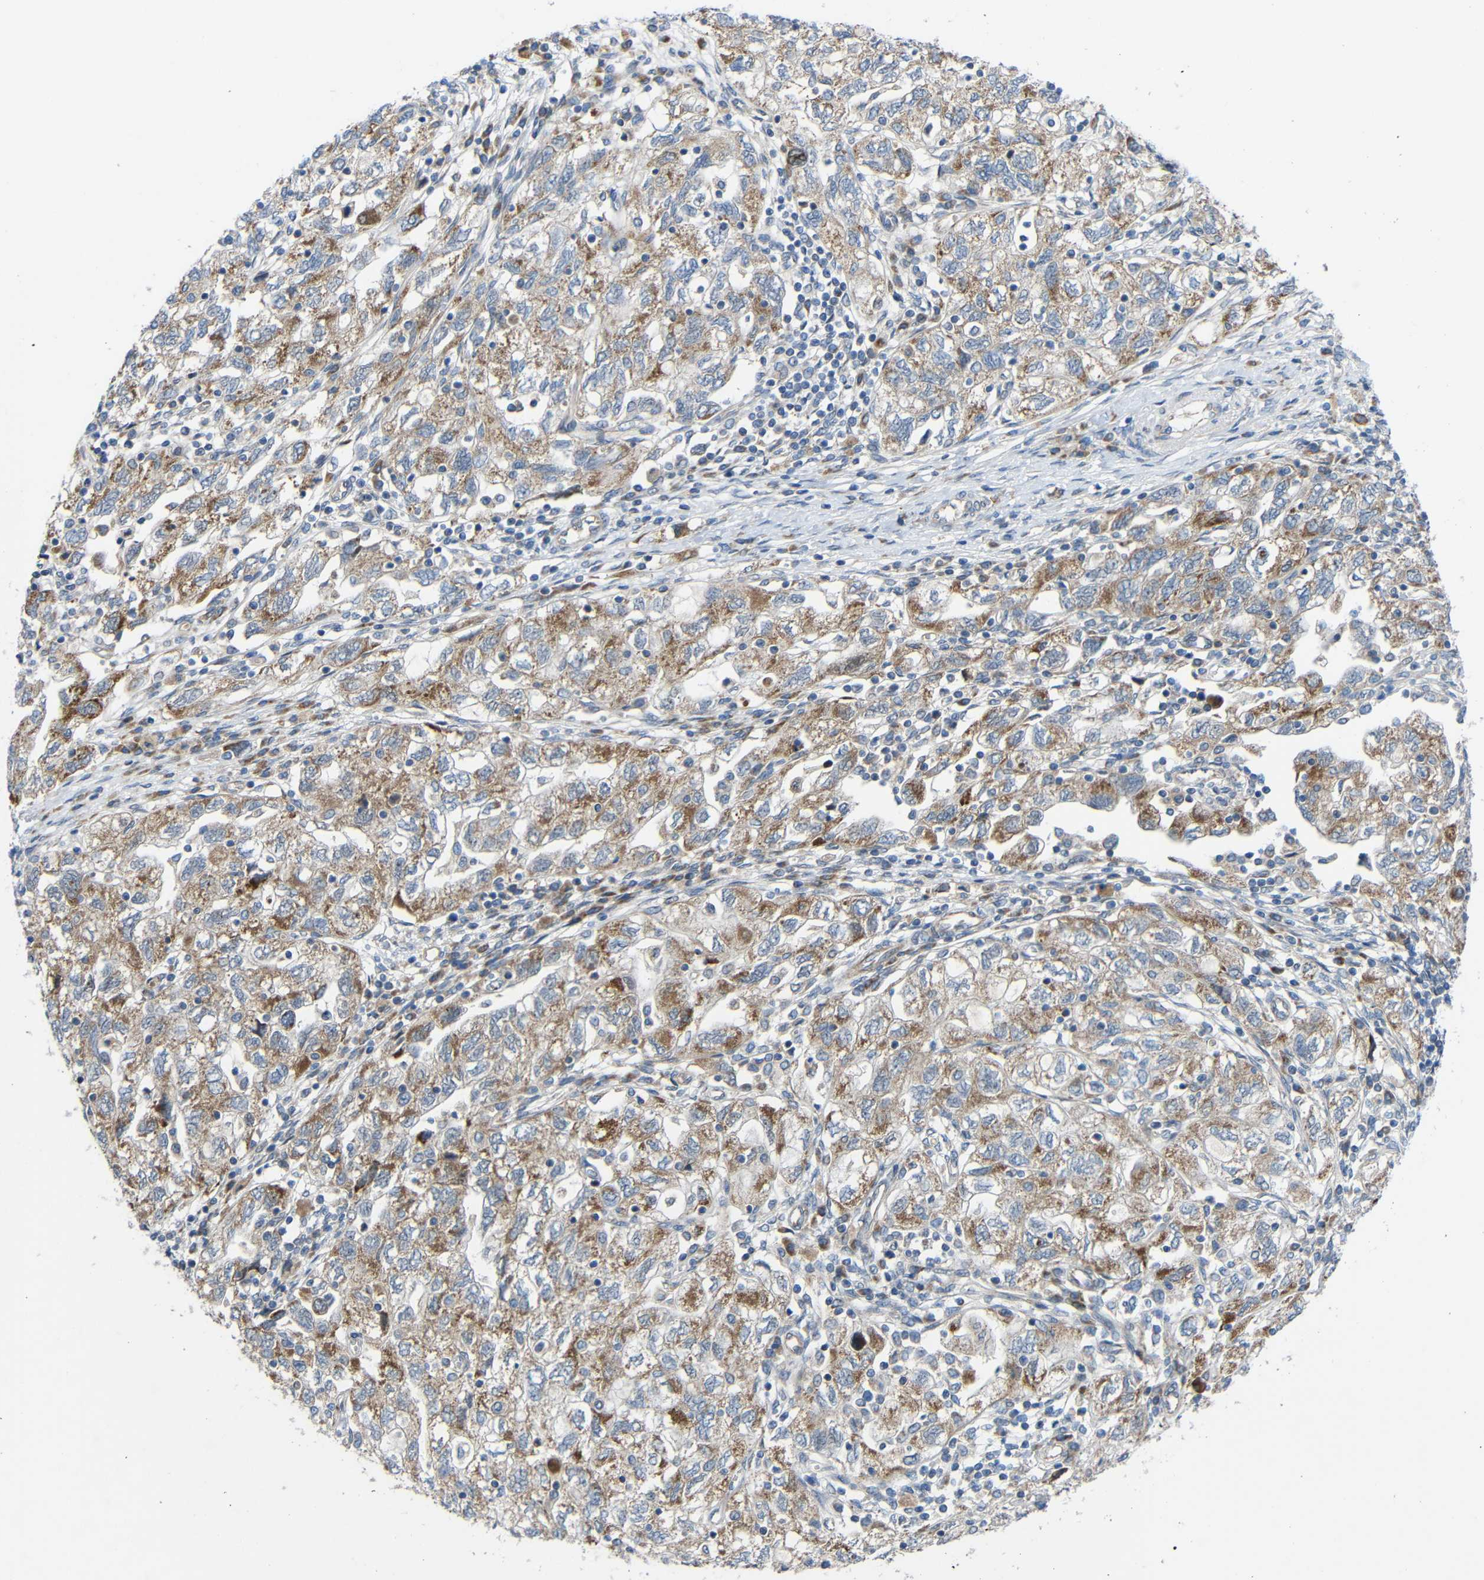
{"staining": {"intensity": "moderate", "quantity": ">75%", "location": "cytoplasmic/membranous"}, "tissue": "ovarian cancer", "cell_type": "Tumor cells", "image_type": "cancer", "snomed": [{"axis": "morphology", "description": "Carcinoma, NOS"}, {"axis": "morphology", "description": "Cystadenocarcinoma, serous, NOS"}, {"axis": "topography", "description": "Ovary"}], "caption": "Immunohistochemistry (IHC) photomicrograph of ovarian cancer (serous cystadenocarcinoma) stained for a protein (brown), which displays medium levels of moderate cytoplasmic/membranous staining in about >75% of tumor cells.", "gene": "TMEM25", "patient": {"sex": "female", "age": 69}}